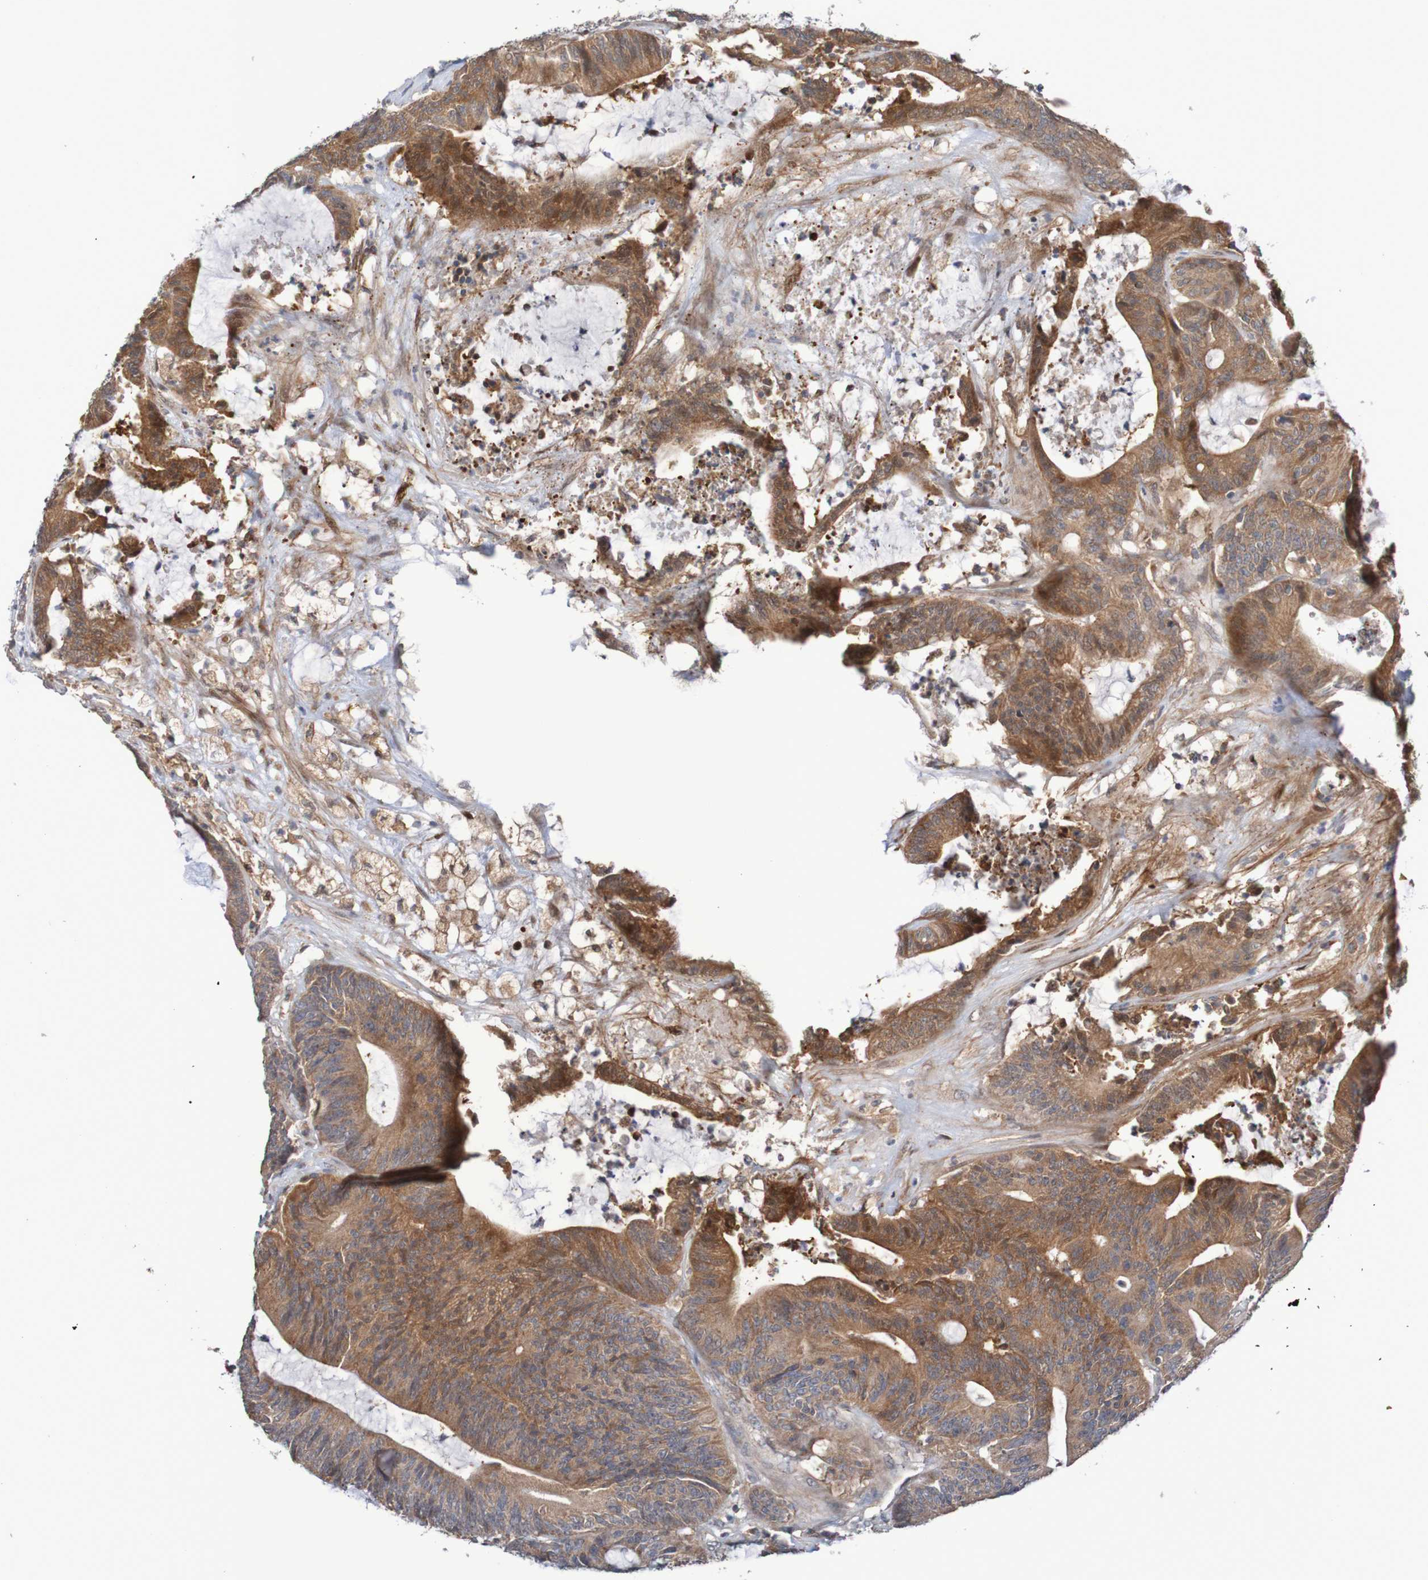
{"staining": {"intensity": "strong", "quantity": ">75%", "location": "cytoplasmic/membranous"}, "tissue": "colorectal cancer", "cell_type": "Tumor cells", "image_type": "cancer", "snomed": [{"axis": "morphology", "description": "Adenocarcinoma, NOS"}, {"axis": "topography", "description": "Colon"}], "caption": "Colorectal adenocarcinoma stained for a protein displays strong cytoplasmic/membranous positivity in tumor cells.", "gene": "C3orf18", "patient": {"sex": "female", "age": 84}}